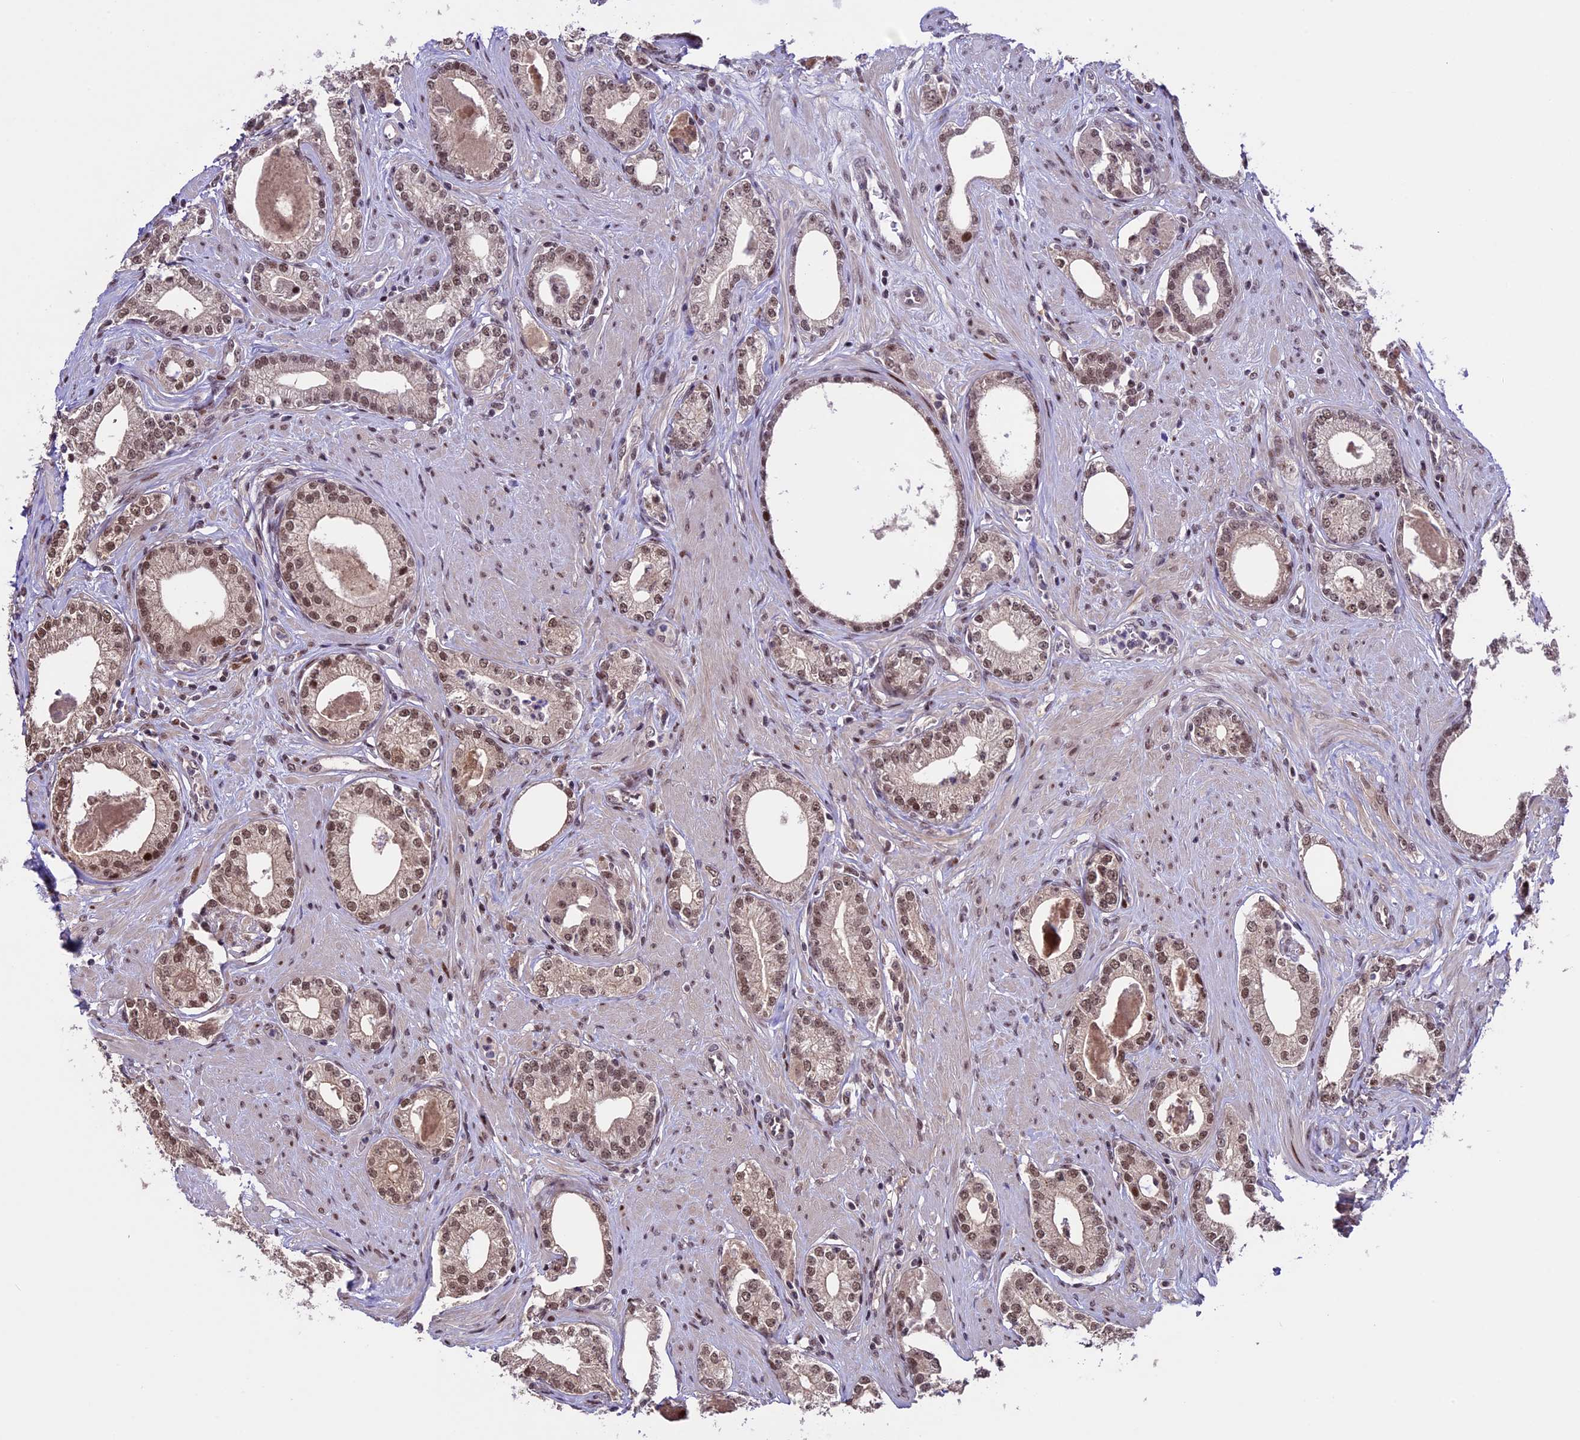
{"staining": {"intensity": "moderate", "quantity": ">75%", "location": "nuclear"}, "tissue": "prostate cancer", "cell_type": "Tumor cells", "image_type": "cancer", "snomed": [{"axis": "morphology", "description": "Adenocarcinoma, High grade"}, {"axis": "topography", "description": "Prostate"}], "caption": "Immunohistochemical staining of prostate adenocarcinoma (high-grade) displays medium levels of moderate nuclear staining in about >75% of tumor cells.", "gene": "TCP11L2", "patient": {"sex": "male", "age": 63}}